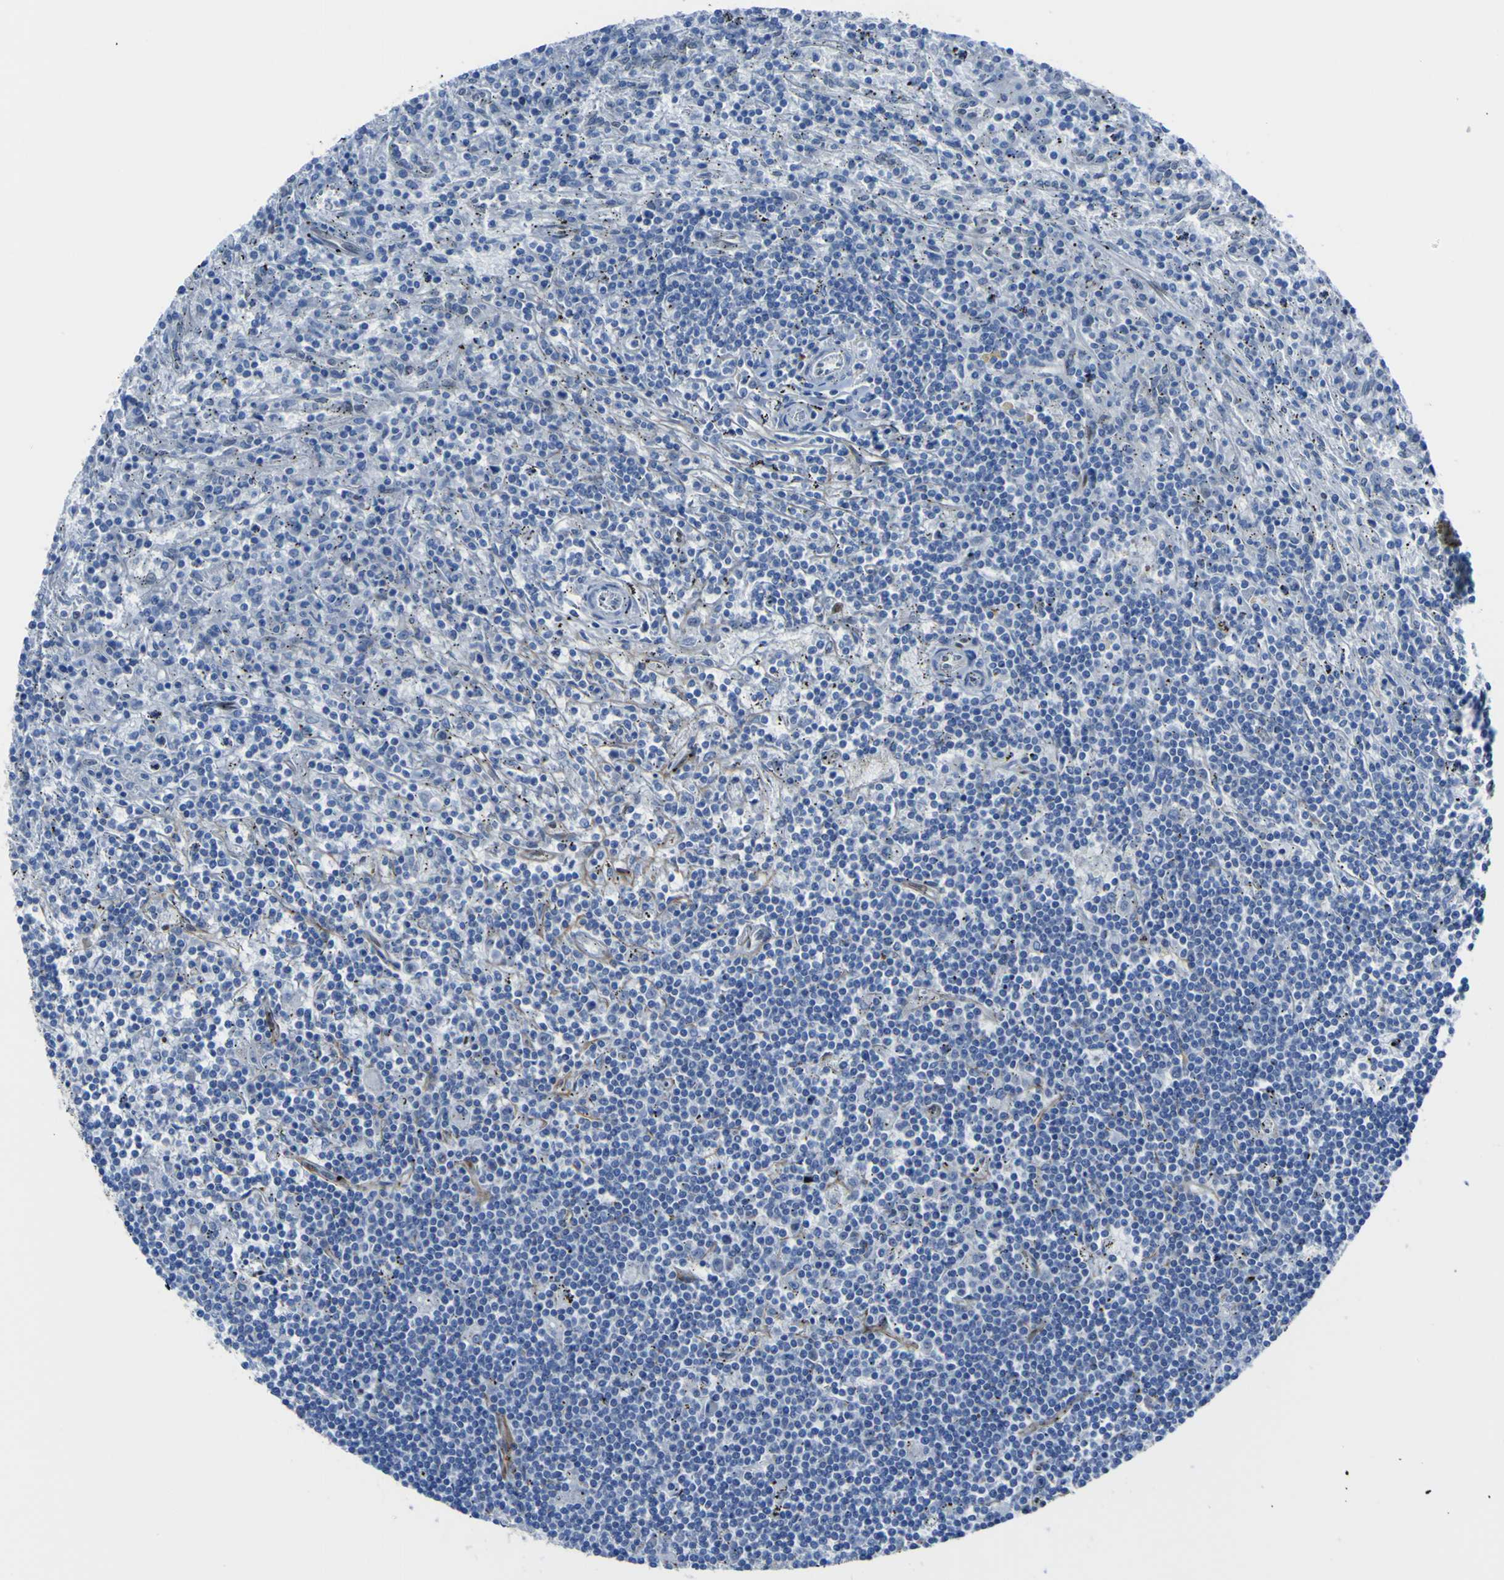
{"staining": {"intensity": "negative", "quantity": "none", "location": "none"}, "tissue": "lymphoma", "cell_type": "Tumor cells", "image_type": "cancer", "snomed": [{"axis": "morphology", "description": "Malignant lymphoma, non-Hodgkin's type, Low grade"}, {"axis": "topography", "description": "Spleen"}], "caption": "Malignant lymphoma, non-Hodgkin's type (low-grade) was stained to show a protein in brown. There is no significant staining in tumor cells.", "gene": "LRRN1", "patient": {"sex": "male", "age": 76}}